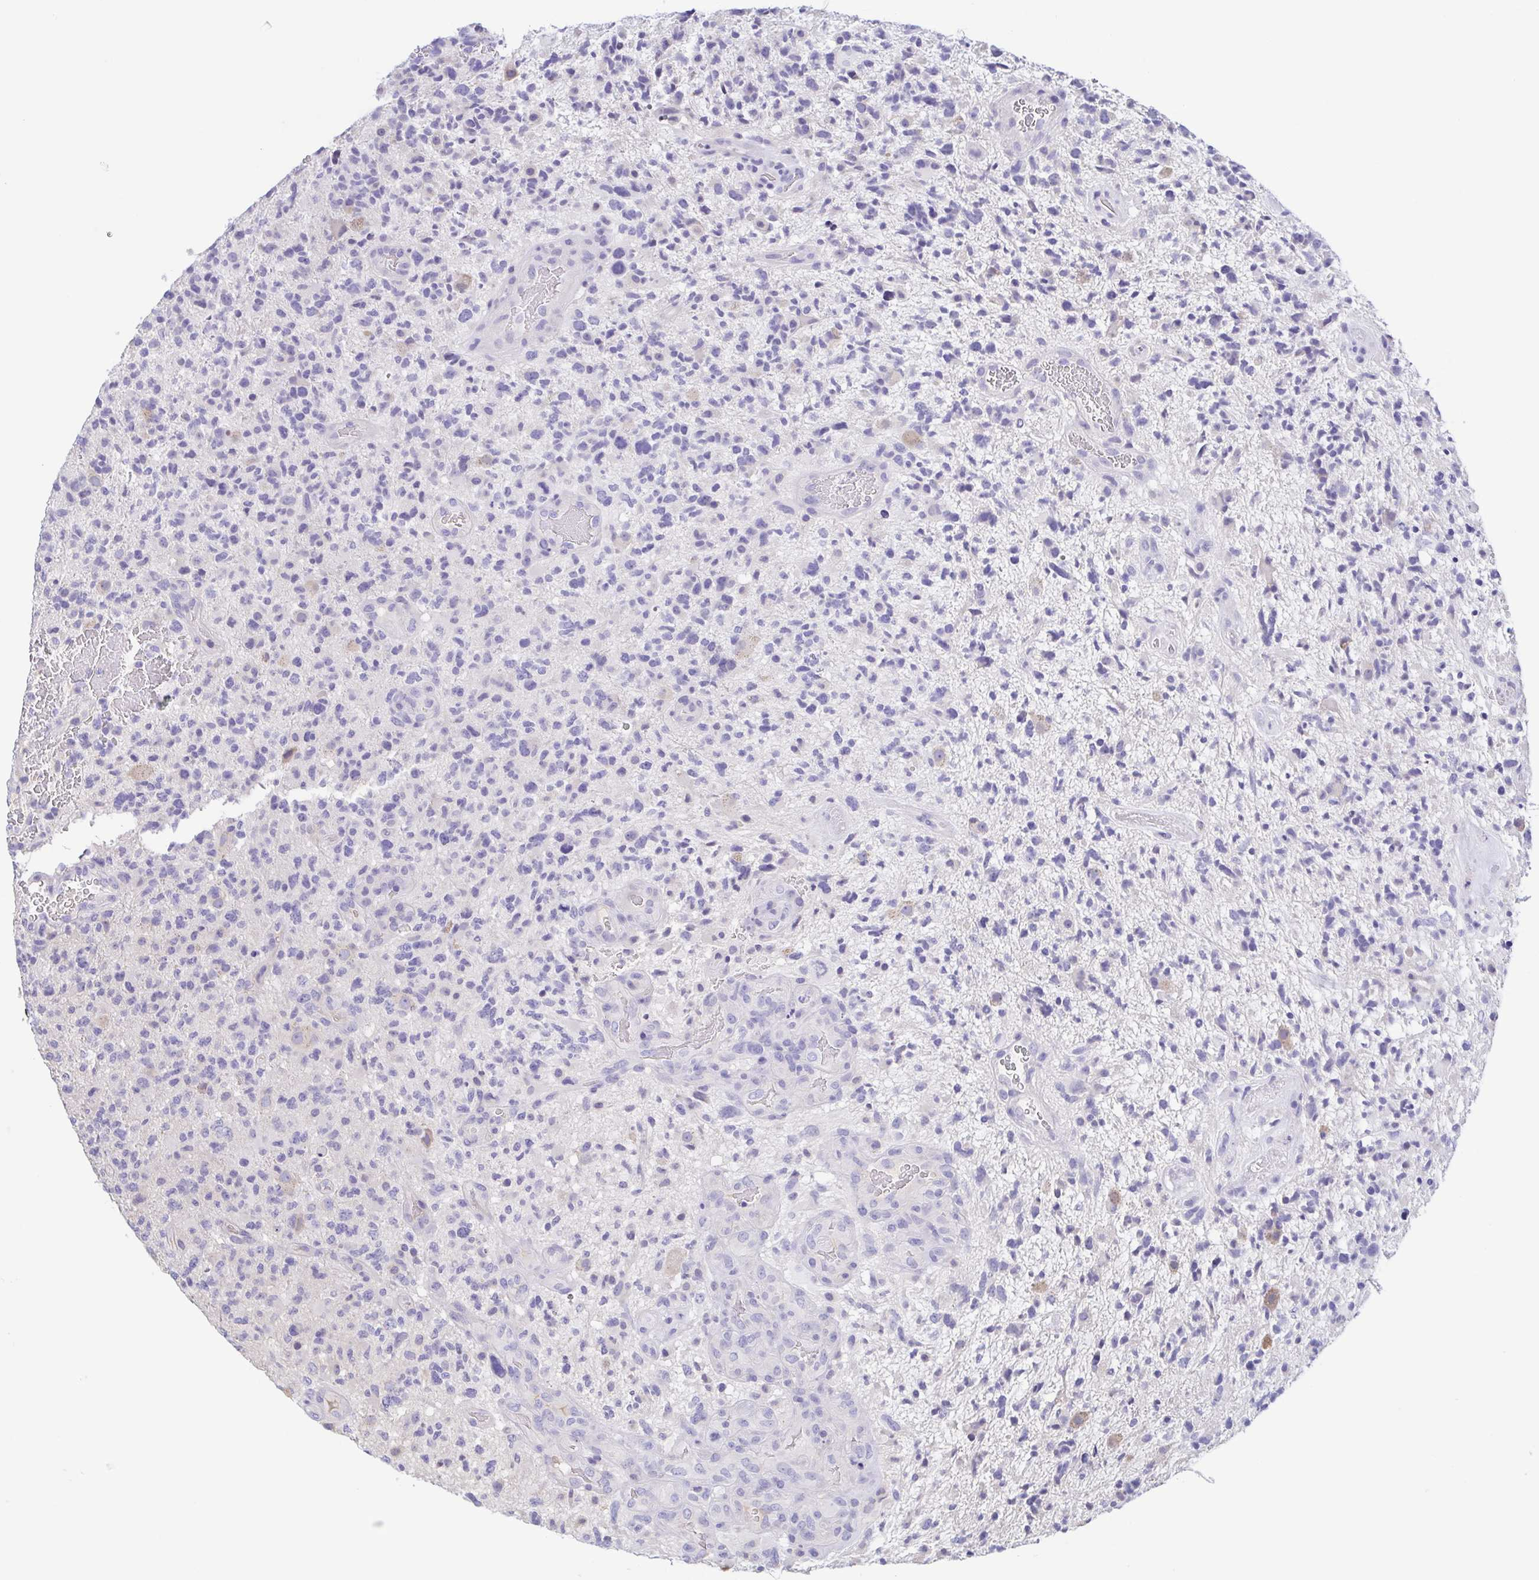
{"staining": {"intensity": "negative", "quantity": "none", "location": "none"}, "tissue": "glioma", "cell_type": "Tumor cells", "image_type": "cancer", "snomed": [{"axis": "morphology", "description": "Glioma, malignant, High grade"}, {"axis": "topography", "description": "Brain"}], "caption": "DAB immunohistochemical staining of high-grade glioma (malignant) demonstrates no significant staining in tumor cells.", "gene": "TREH", "patient": {"sex": "female", "age": 71}}